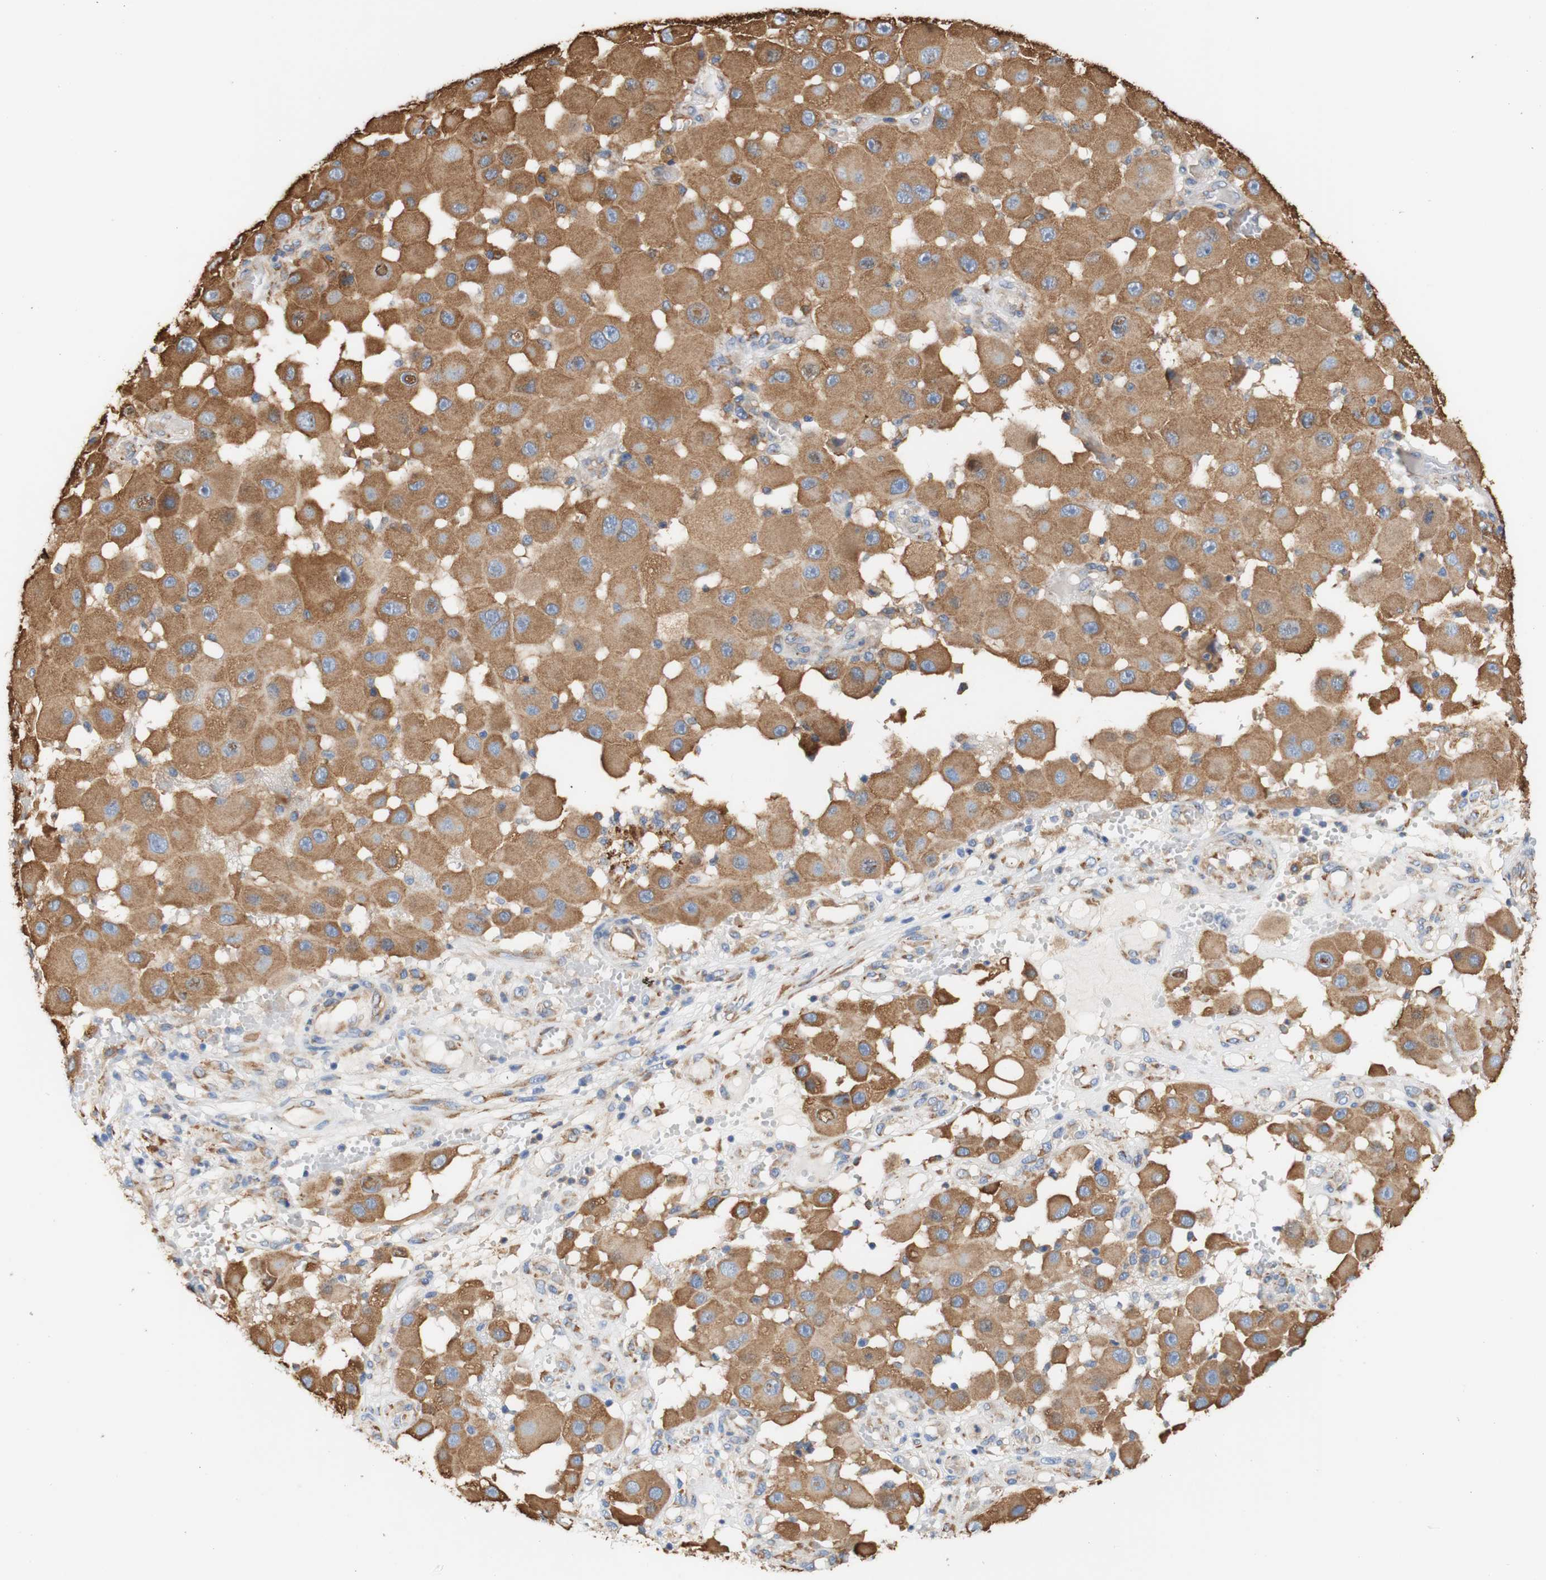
{"staining": {"intensity": "moderate", "quantity": ">75%", "location": "cytoplasmic/membranous"}, "tissue": "melanoma", "cell_type": "Tumor cells", "image_type": "cancer", "snomed": [{"axis": "morphology", "description": "Malignant melanoma, NOS"}, {"axis": "topography", "description": "Skin"}], "caption": "Protein expression analysis of melanoma demonstrates moderate cytoplasmic/membranous staining in about >75% of tumor cells. (IHC, brightfield microscopy, high magnification).", "gene": "EIF2AK4", "patient": {"sex": "female", "age": 81}}